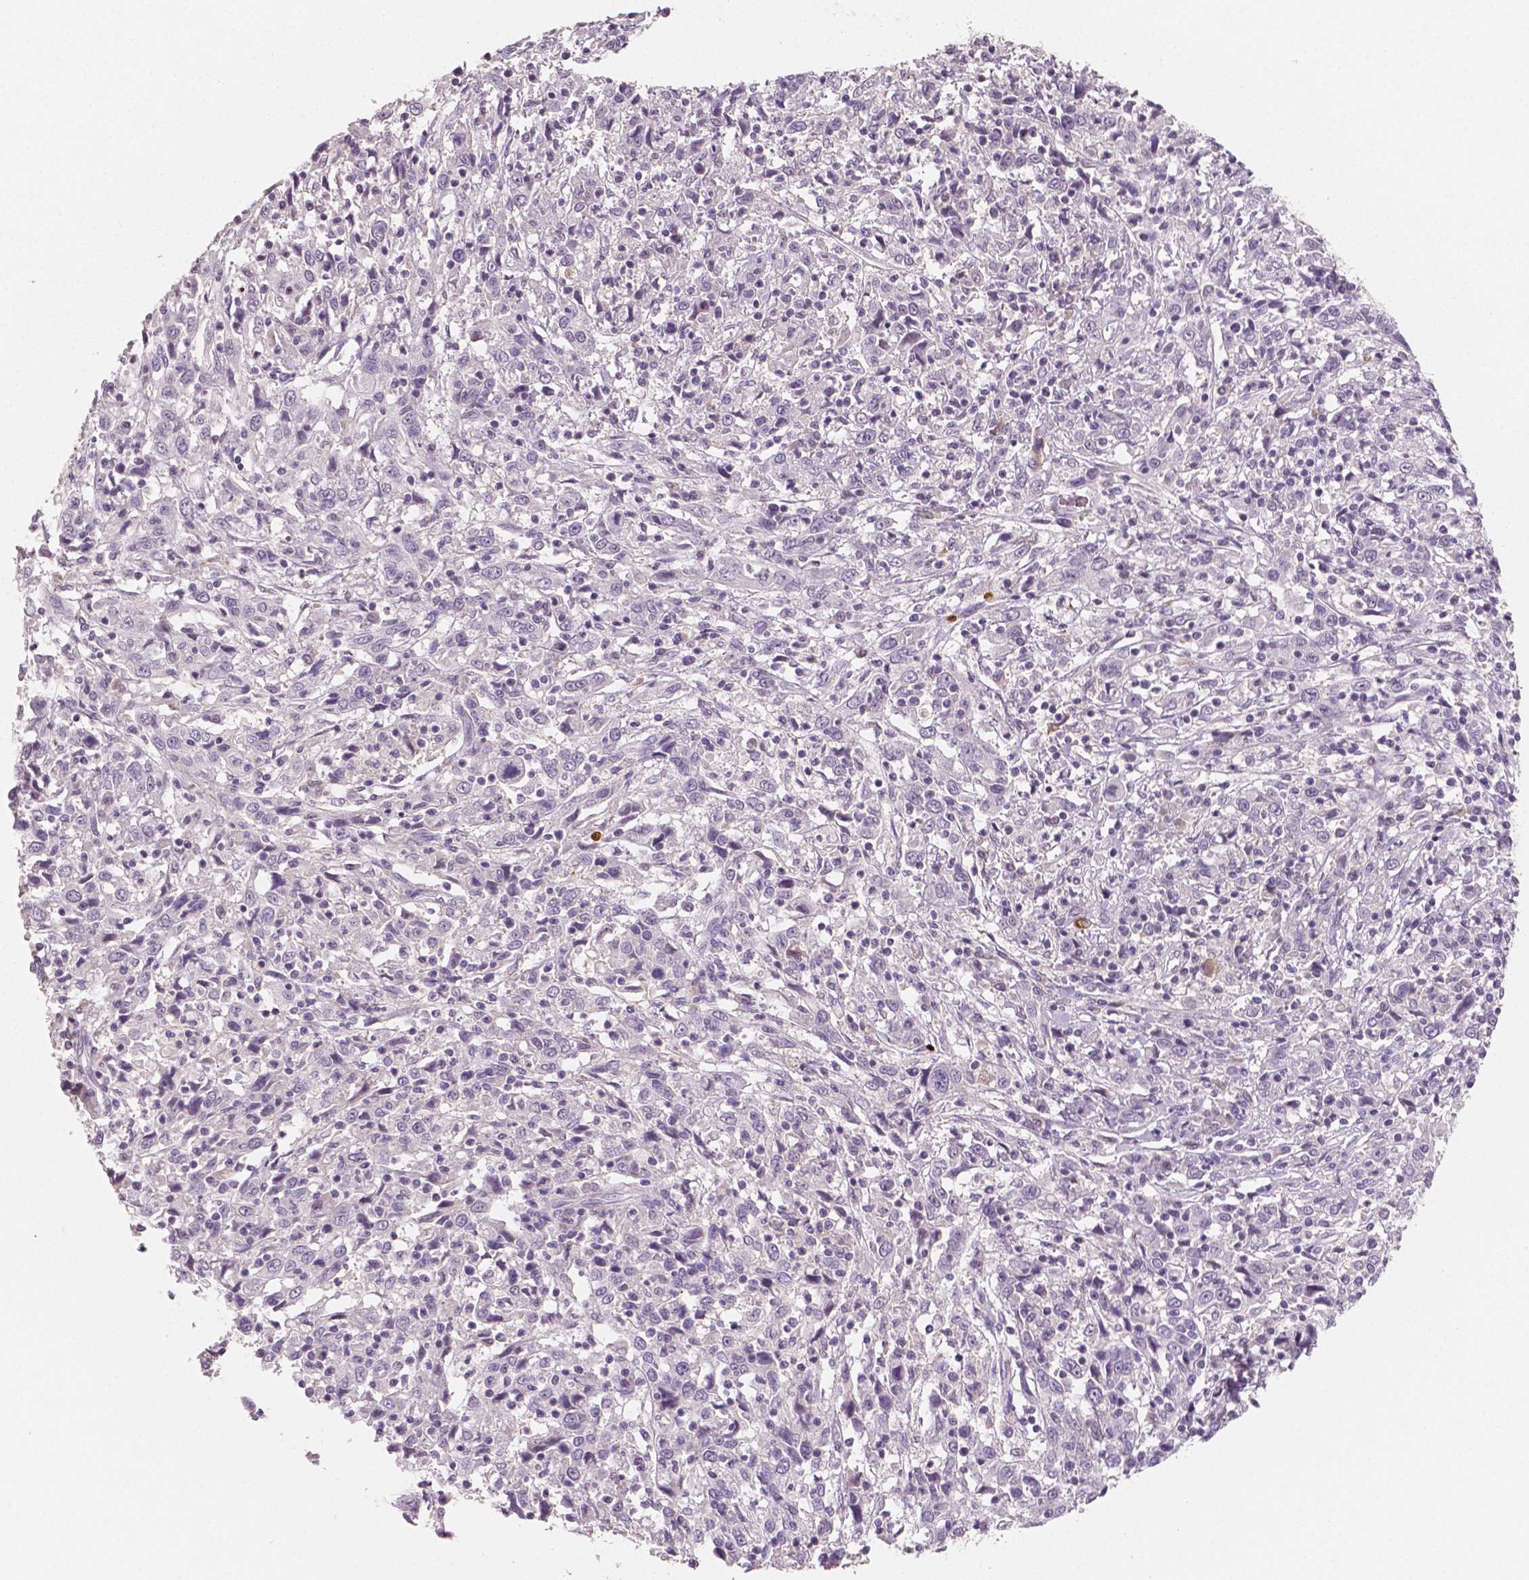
{"staining": {"intensity": "negative", "quantity": "none", "location": "none"}, "tissue": "cervical cancer", "cell_type": "Tumor cells", "image_type": "cancer", "snomed": [{"axis": "morphology", "description": "Squamous cell carcinoma, NOS"}, {"axis": "topography", "description": "Cervix"}], "caption": "High magnification brightfield microscopy of cervical cancer stained with DAB (brown) and counterstained with hematoxylin (blue): tumor cells show no significant expression.", "gene": "APOA4", "patient": {"sex": "female", "age": 46}}